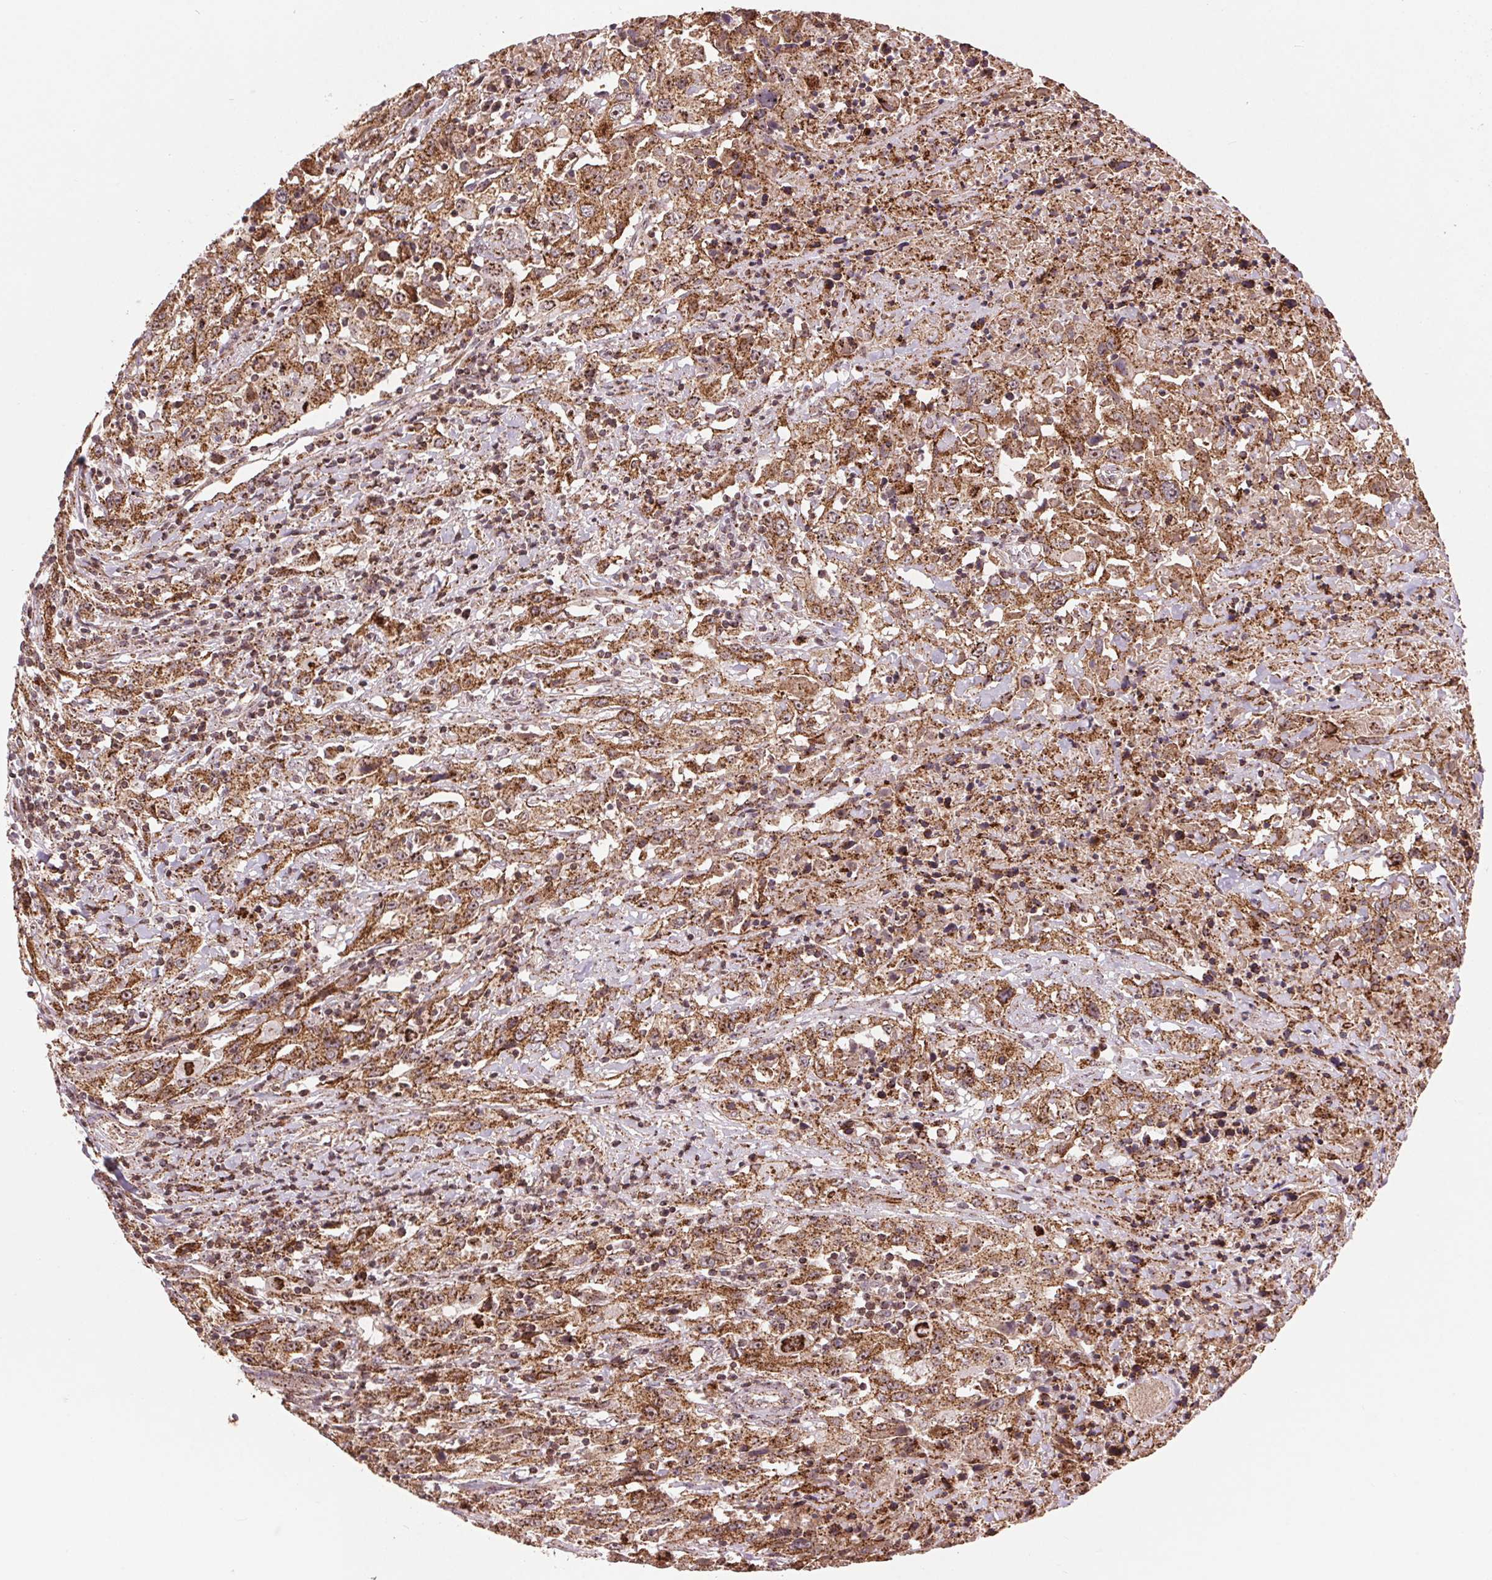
{"staining": {"intensity": "moderate", "quantity": ">75%", "location": "cytoplasmic/membranous"}, "tissue": "urothelial cancer", "cell_type": "Tumor cells", "image_type": "cancer", "snomed": [{"axis": "morphology", "description": "Urothelial carcinoma, High grade"}, {"axis": "topography", "description": "Urinary bladder"}], "caption": "An IHC photomicrograph of tumor tissue is shown. Protein staining in brown highlights moderate cytoplasmic/membranous positivity in urothelial carcinoma (high-grade) within tumor cells. The staining was performed using DAB, with brown indicating positive protein expression. Nuclei are stained blue with hematoxylin.", "gene": "CHMP4B", "patient": {"sex": "male", "age": 61}}